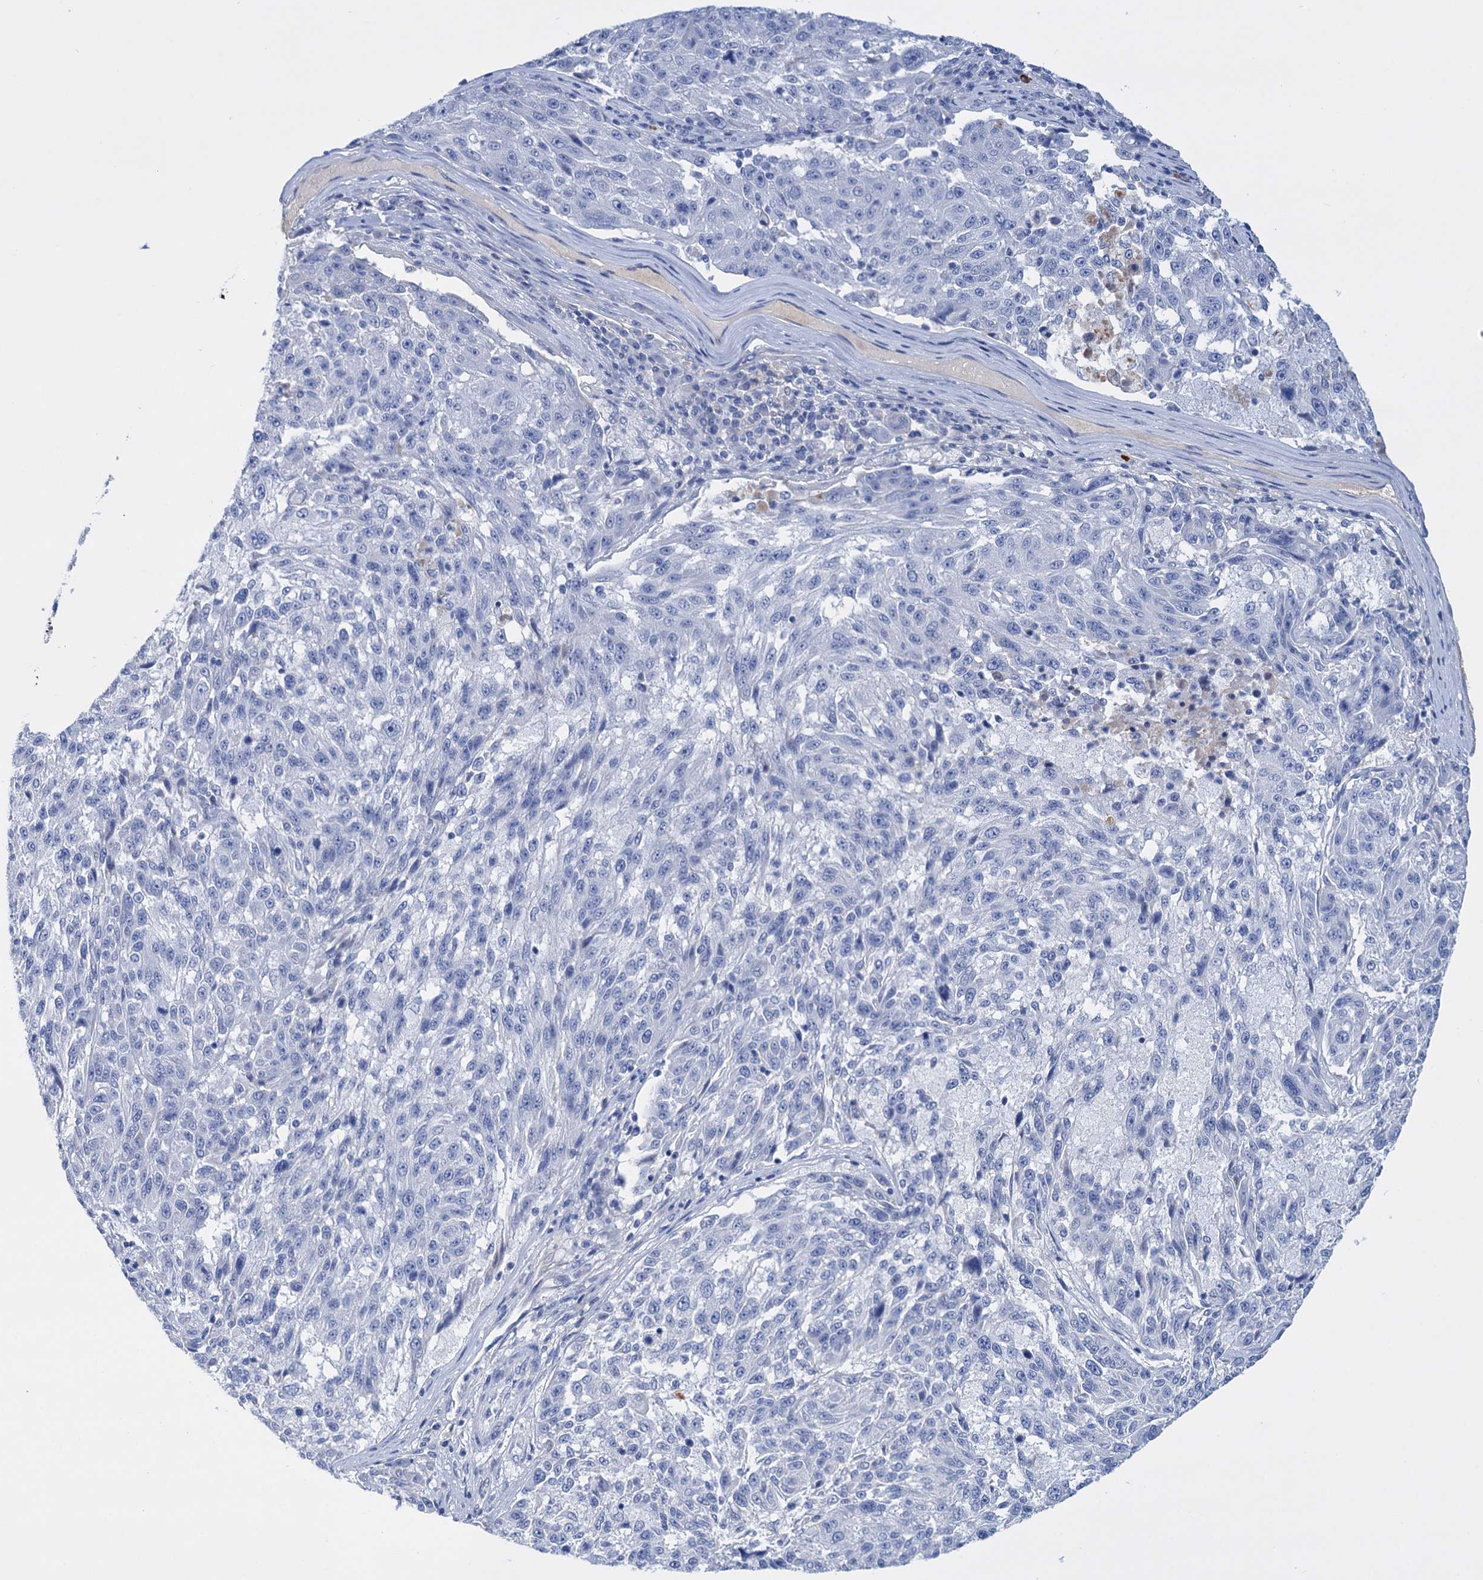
{"staining": {"intensity": "negative", "quantity": "none", "location": "none"}, "tissue": "melanoma", "cell_type": "Tumor cells", "image_type": "cancer", "snomed": [{"axis": "morphology", "description": "Malignant melanoma, NOS"}, {"axis": "topography", "description": "Skin"}], "caption": "This image is of melanoma stained with immunohistochemistry to label a protein in brown with the nuclei are counter-stained blue. There is no positivity in tumor cells.", "gene": "FBXW12", "patient": {"sex": "male", "age": 53}}